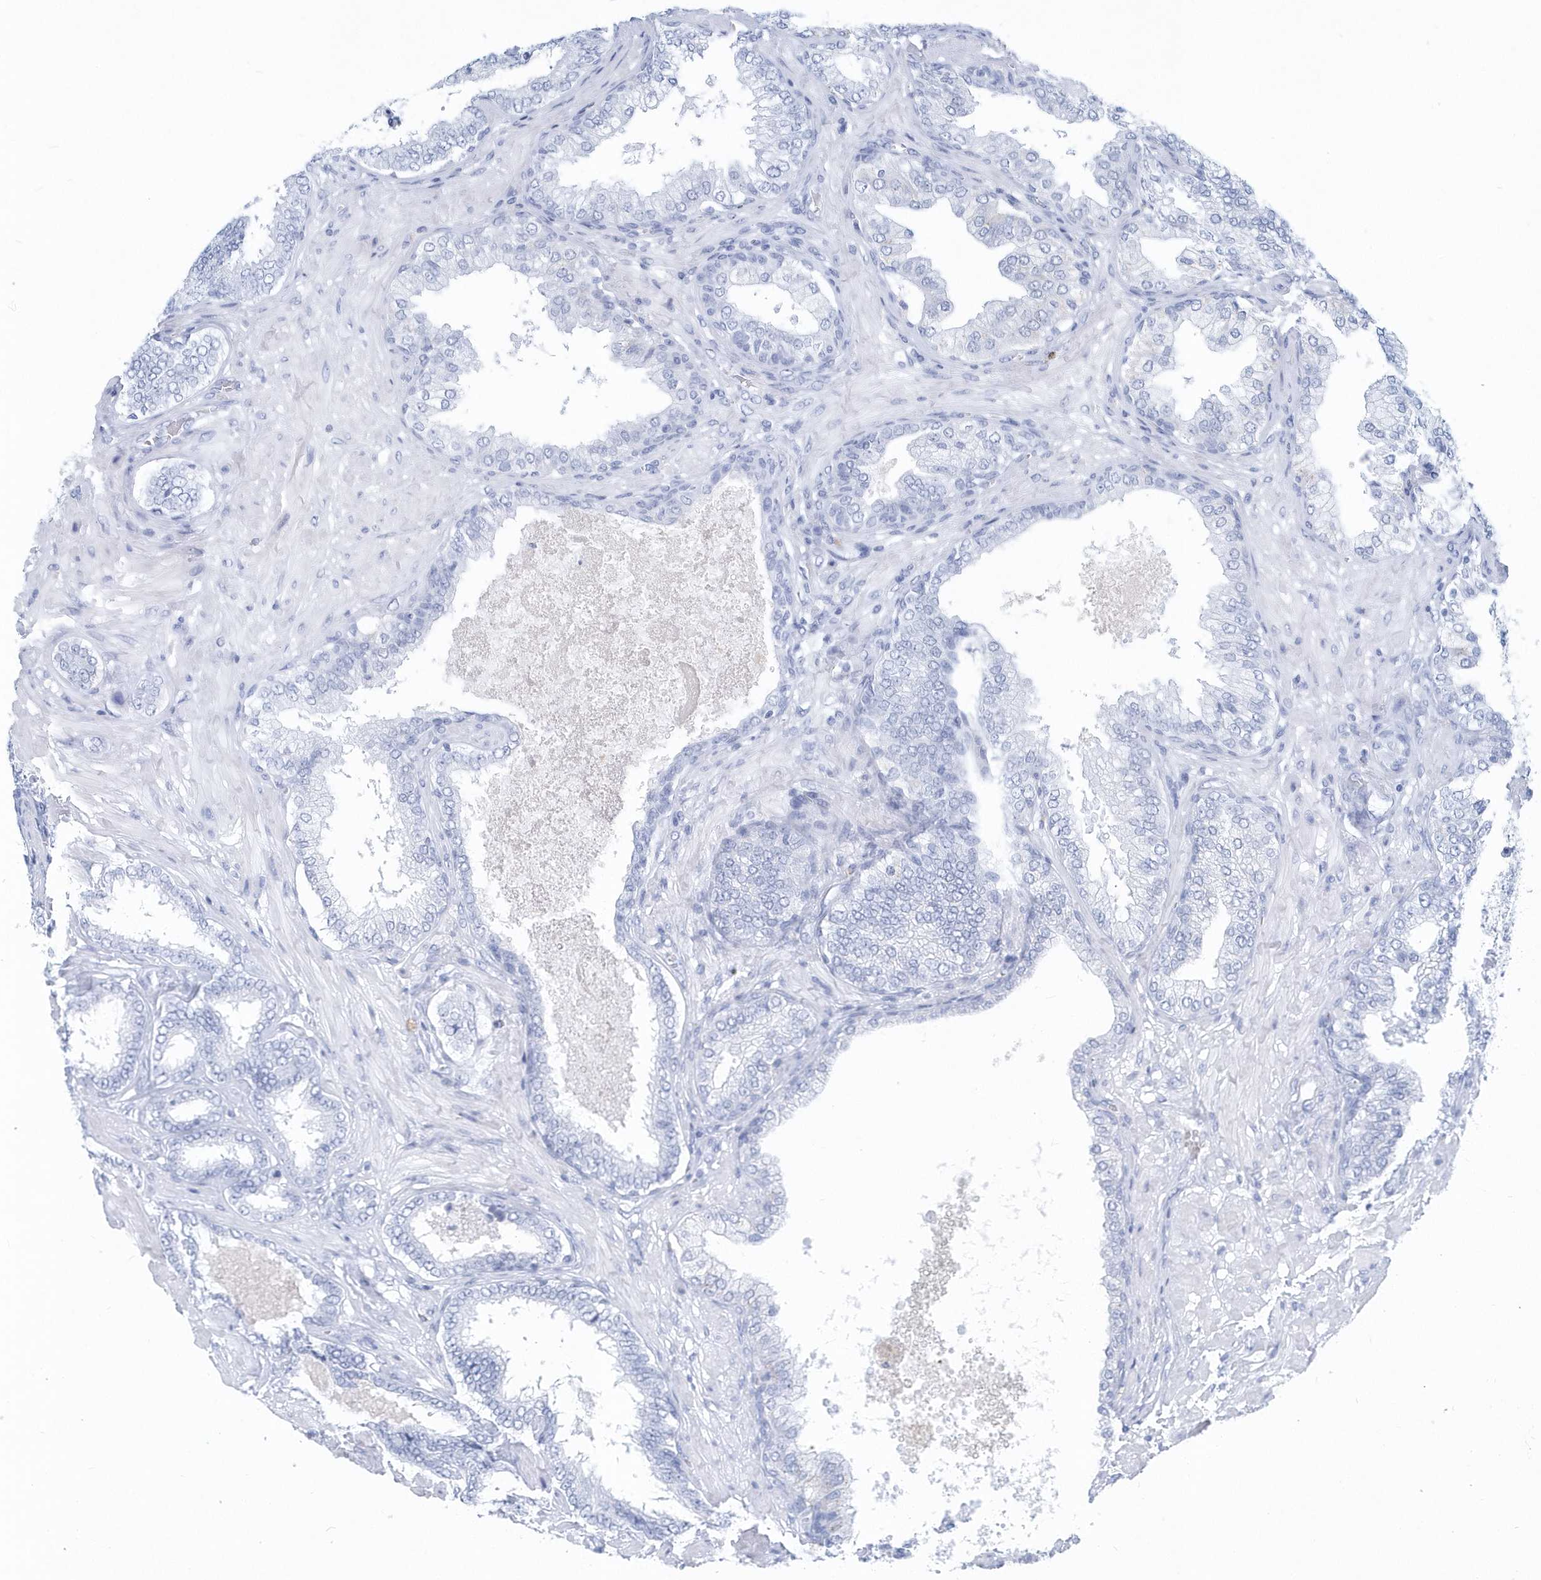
{"staining": {"intensity": "negative", "quantity": "none", "location": "none"}, "tissue": "prostate cancer", "cell_type": "Tumor cells", "image_type": "cancer", "snomed": [{"axis": "morphology", "description": "Adenocarcinoma, High grade"}, {"axis": "topography", "description": "Prostate"}], "caption": "The immunohistochemistry (IHC) photomicrograph has no significant staining in tumor cells of prostate cancer (adenocarcinoma (high-grade)) tissue.", "gene": "PTPRO", "patient": {"sex": "male", "age": 59}}